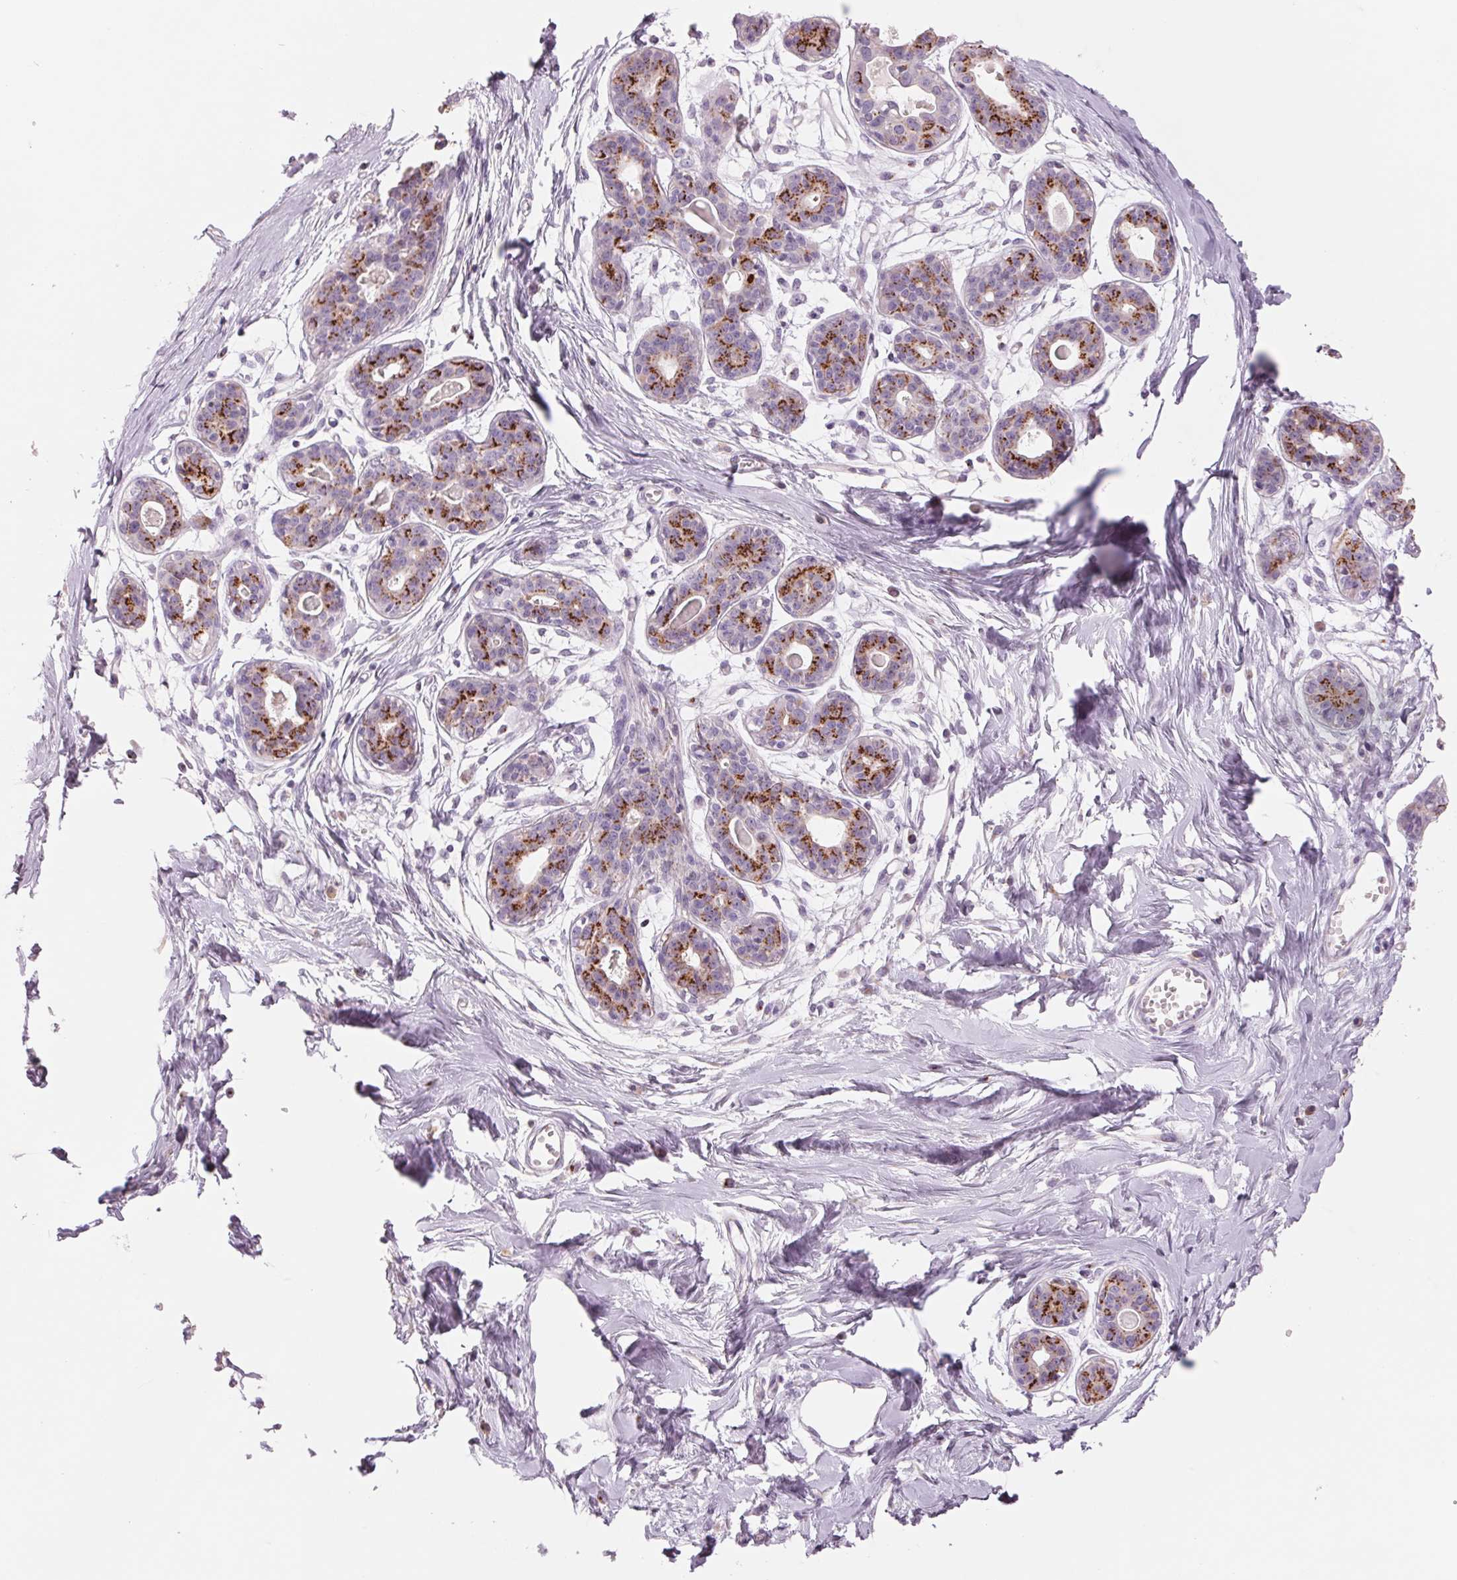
{"staining": {"intensity": "weak", "quantity": "<25%", "location": "cytoplasmic/membranous"}, "tissue": "breast", "cell_type": "Adipocytes", "image_type": "normal", "snomed": [{"axis": "morphology", "description": "Normal tissue, NOS"}, {"axis": "topography", "description": "Breast"}], "caption": "IHC image of normal breast: breast stained with DAB displays no significant protein staining in adipocytes. (Stains: DAB IHC with hematoxylin counter stain, Microscopy: brightfield microscopy at high magnification).", "gene": "GALNT7", "patient": {"sex": "female", "age": 45}}